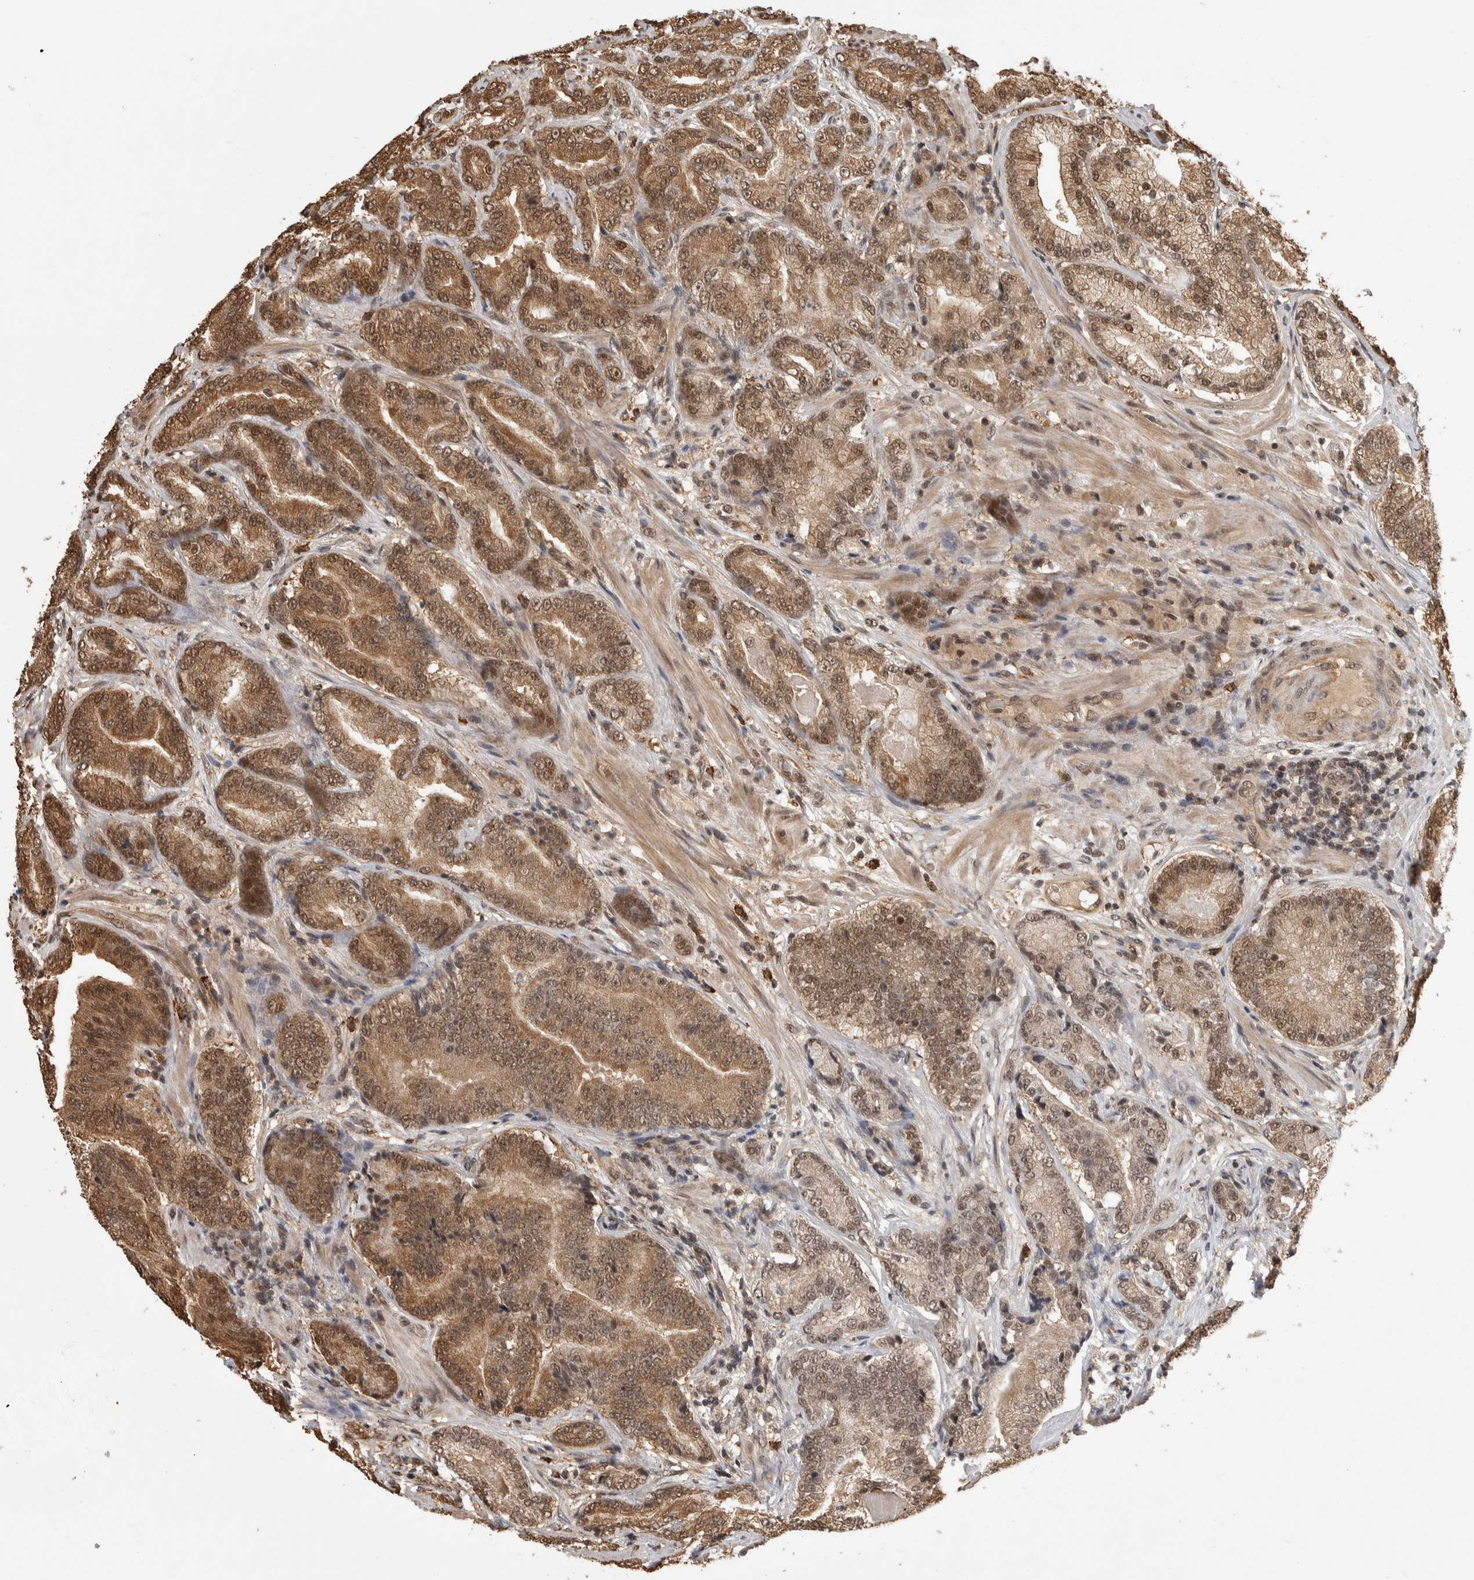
{"staining": {"intensity": "moderate", "quantity": ">75%", "location": "cytoplasmic/membranous,nuclear"}, "tissue": "prostate cancer", "cell_type": "Tumor cells", "image_type": "cancer", "snomed": [{"axis": "morphology", "description": "Adenocarcinoma, High grade"}, {"axis": "topography", "description": "Prostate"}], "caption": "High-grade adenocarcinoma (prostate) tissue demonstrates moderate cytoplasmic/membranous and nuclear expression in about >75% of tumor cells, visualized by immunohistochemistry. (Stains: DAB in brown, nuclei in blue, Microscopy: brightfield microscopy at high magnification).", "gene": "ZNF592", "patient": {"sex": "male", "age": 55}}